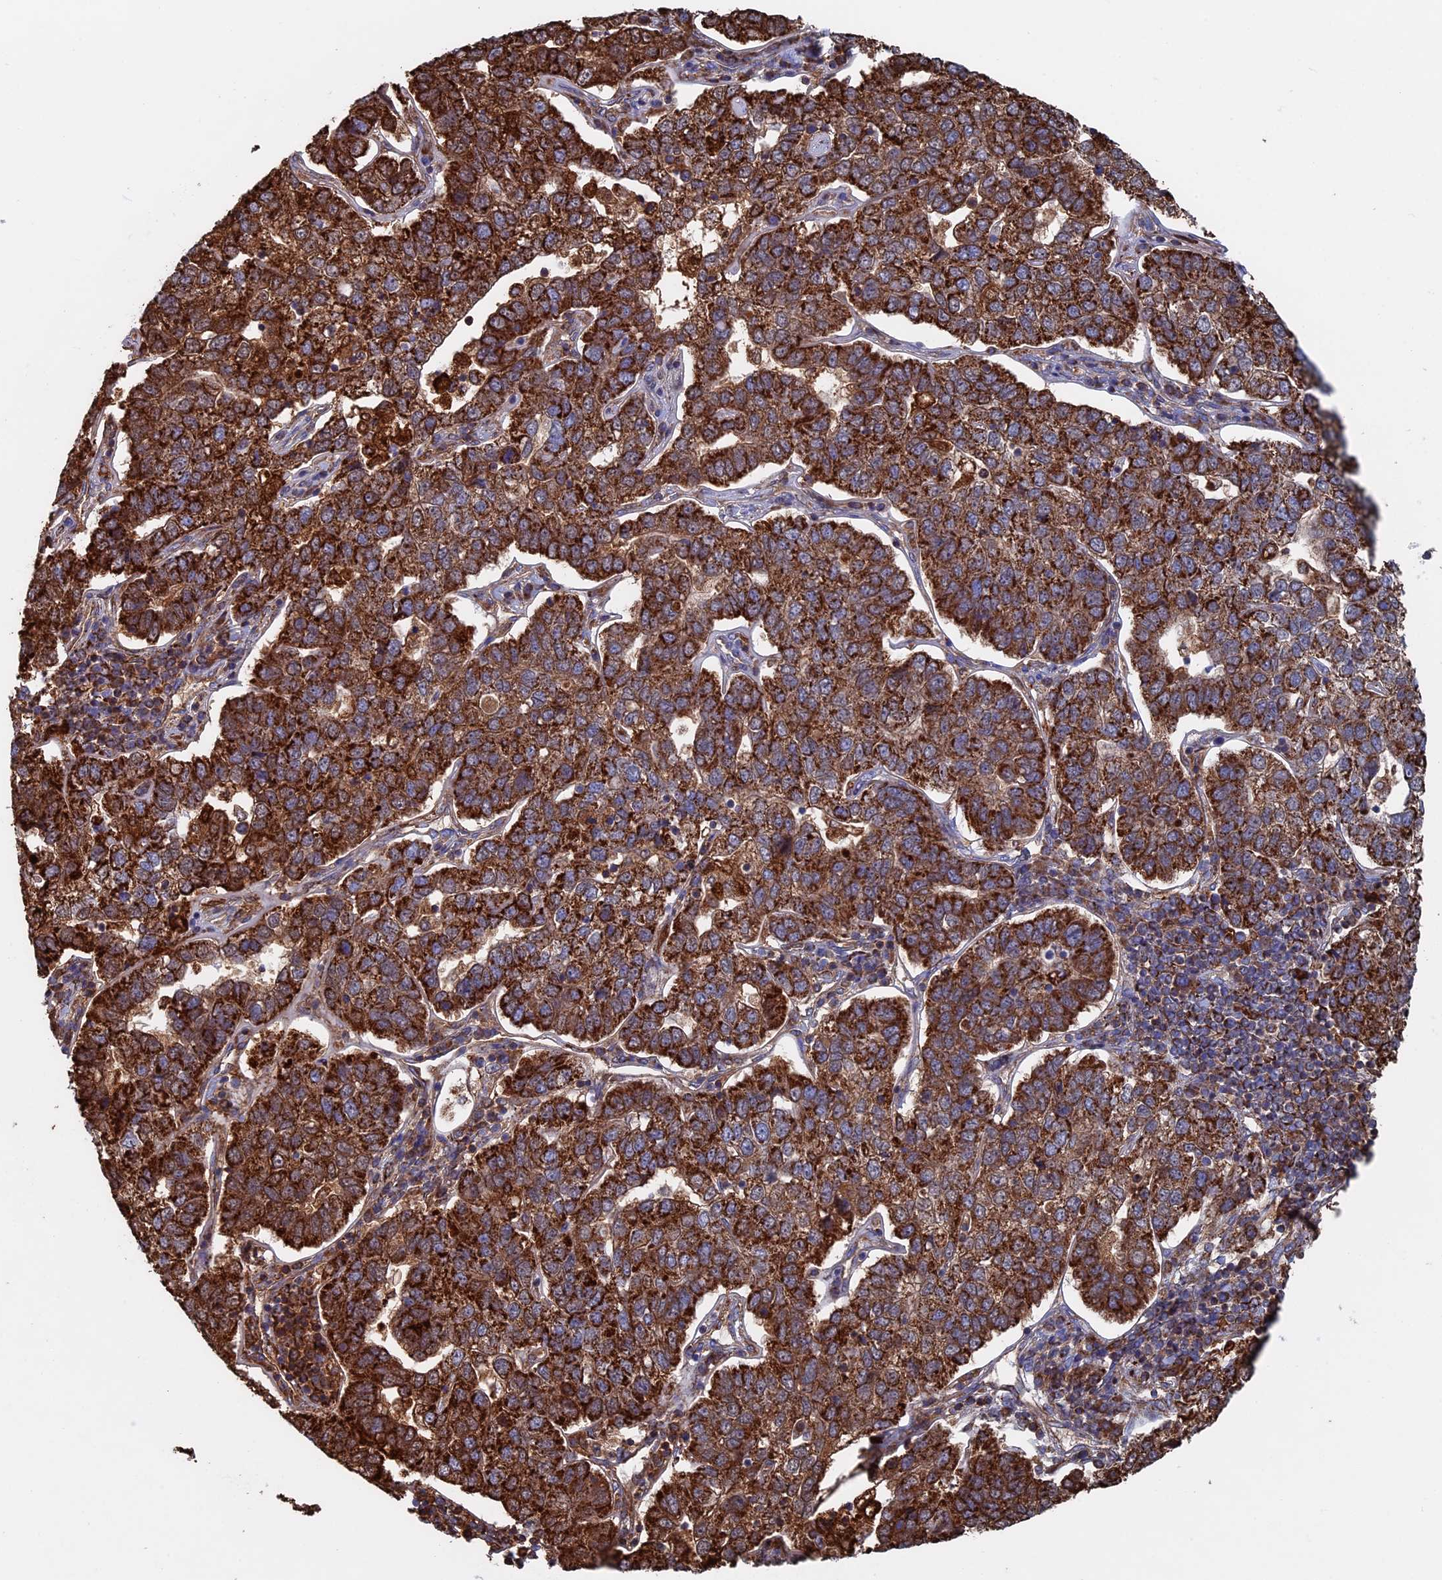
{"staining": {"intensity": "strong", "quantity": ">75%", "location": "cytoplasmic/membranous"}, "tissue": "pancreatic cancer", "cell_type": "Tumor cells", "image_type": "cancer", "snomed": [{"axis": "morphology", "description": "Adenocarcinoma, NOS"}, {"axis": "topography", "description": "Pancreas"}], "caption": "Immunohistochemistry photomicrograph of pancreatic cancer stained for a protein (brown), which exhibits high levels of strong cytoplasmic/membranous expression in about >75% of tumor cells.", "gene": "SEC24D", "patient": {"sex": "female", "age": 61}}